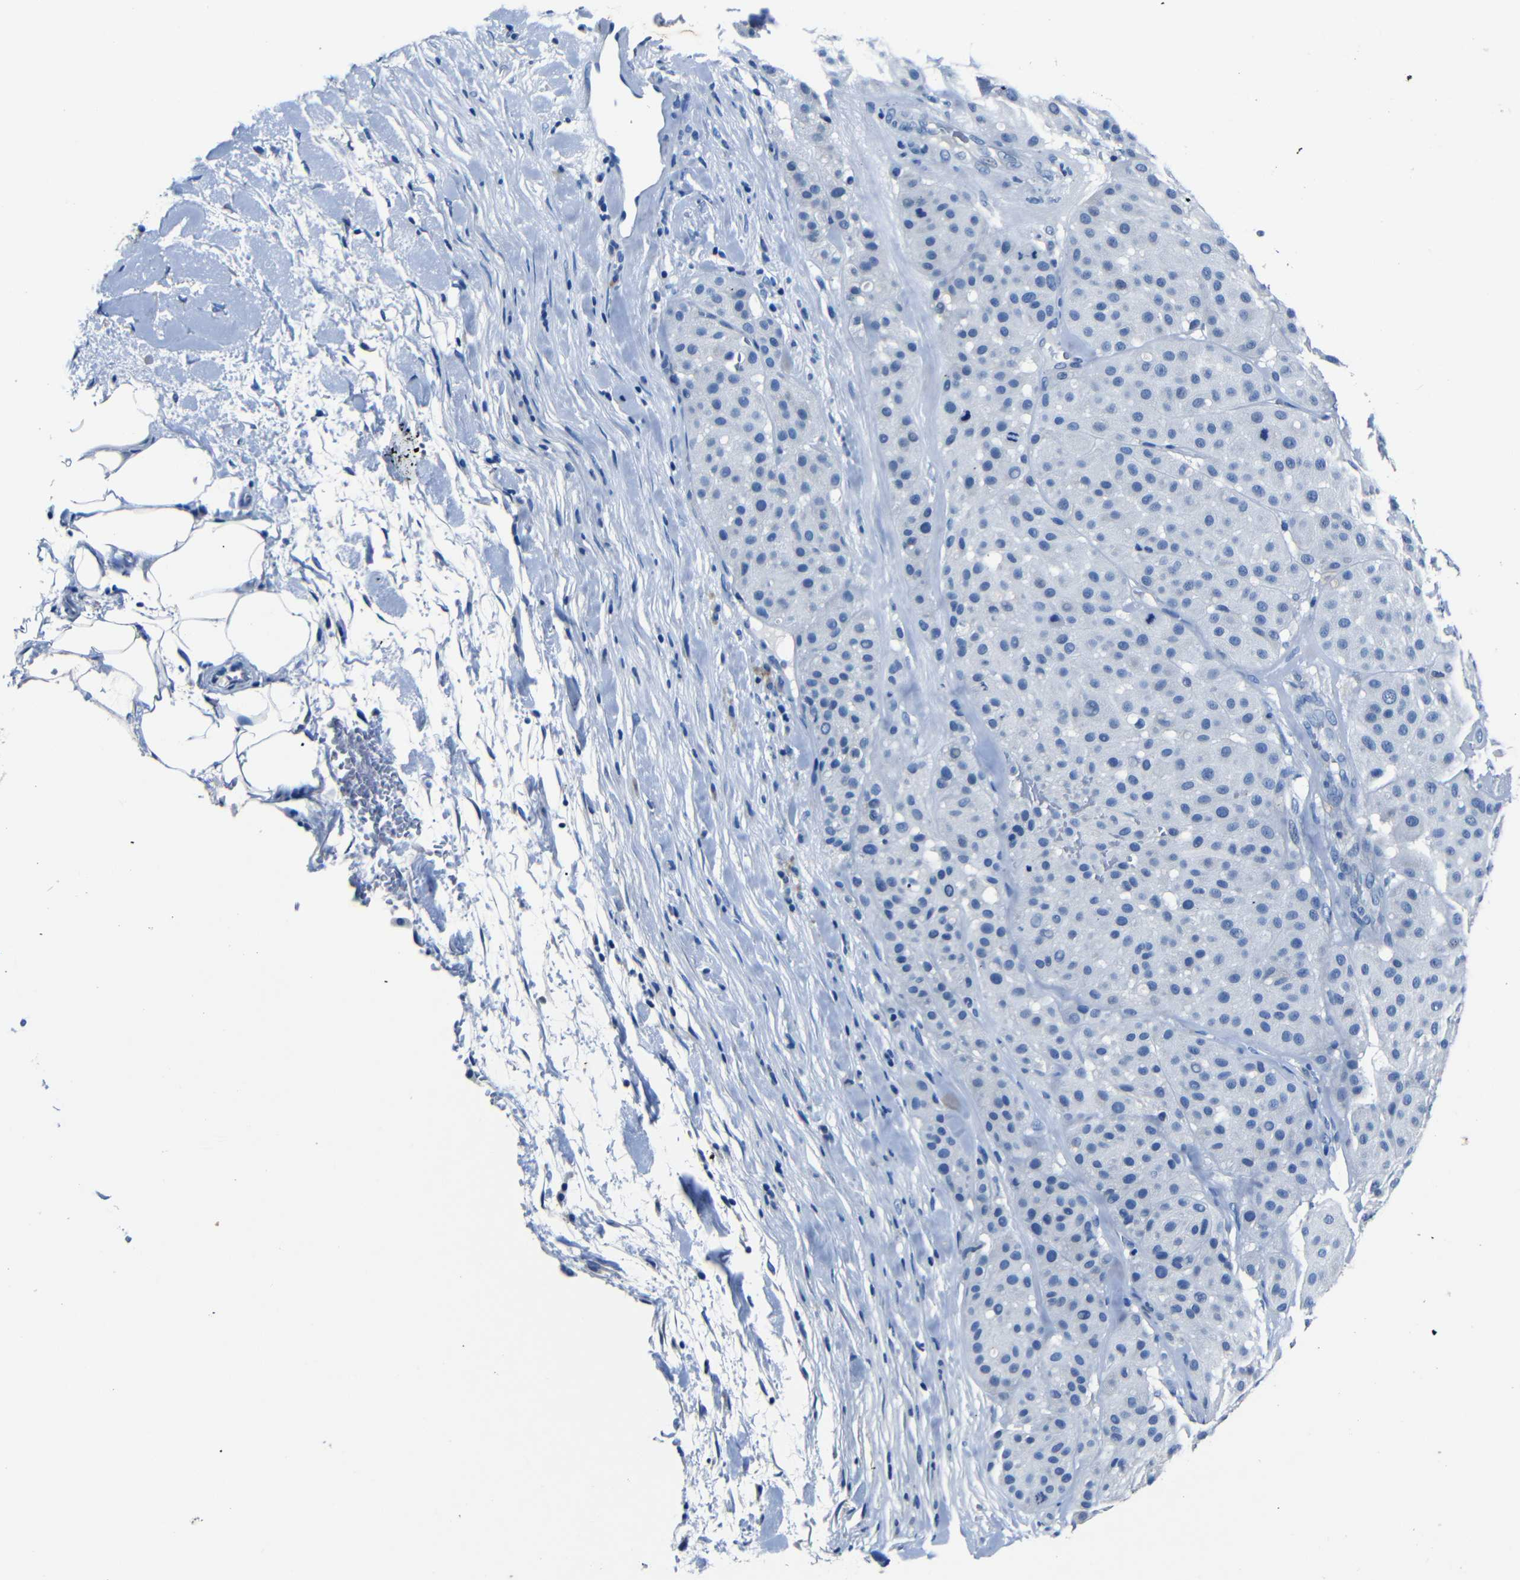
{"staining": {"intensity": "negative", "quantity": "none", "location": "none"}, "tissue": "melanoma", "cell_type": "Tumor cells", "image_type": "cancer", "snomed": [{"axis": "morphology", "description": "Normal tissue, NOS"}, {"axis": "morphology", "description": "Malignant melanoma, Metastatic site"}, {"axis": "topography", "description": "Skin"}], "caption": "Micrograph shows no significant protein positivity in tumor cells of malignant melanoma (metastatic site).", "gene": "NCMAP", "patient": {"sex": "male", "age": 41}}